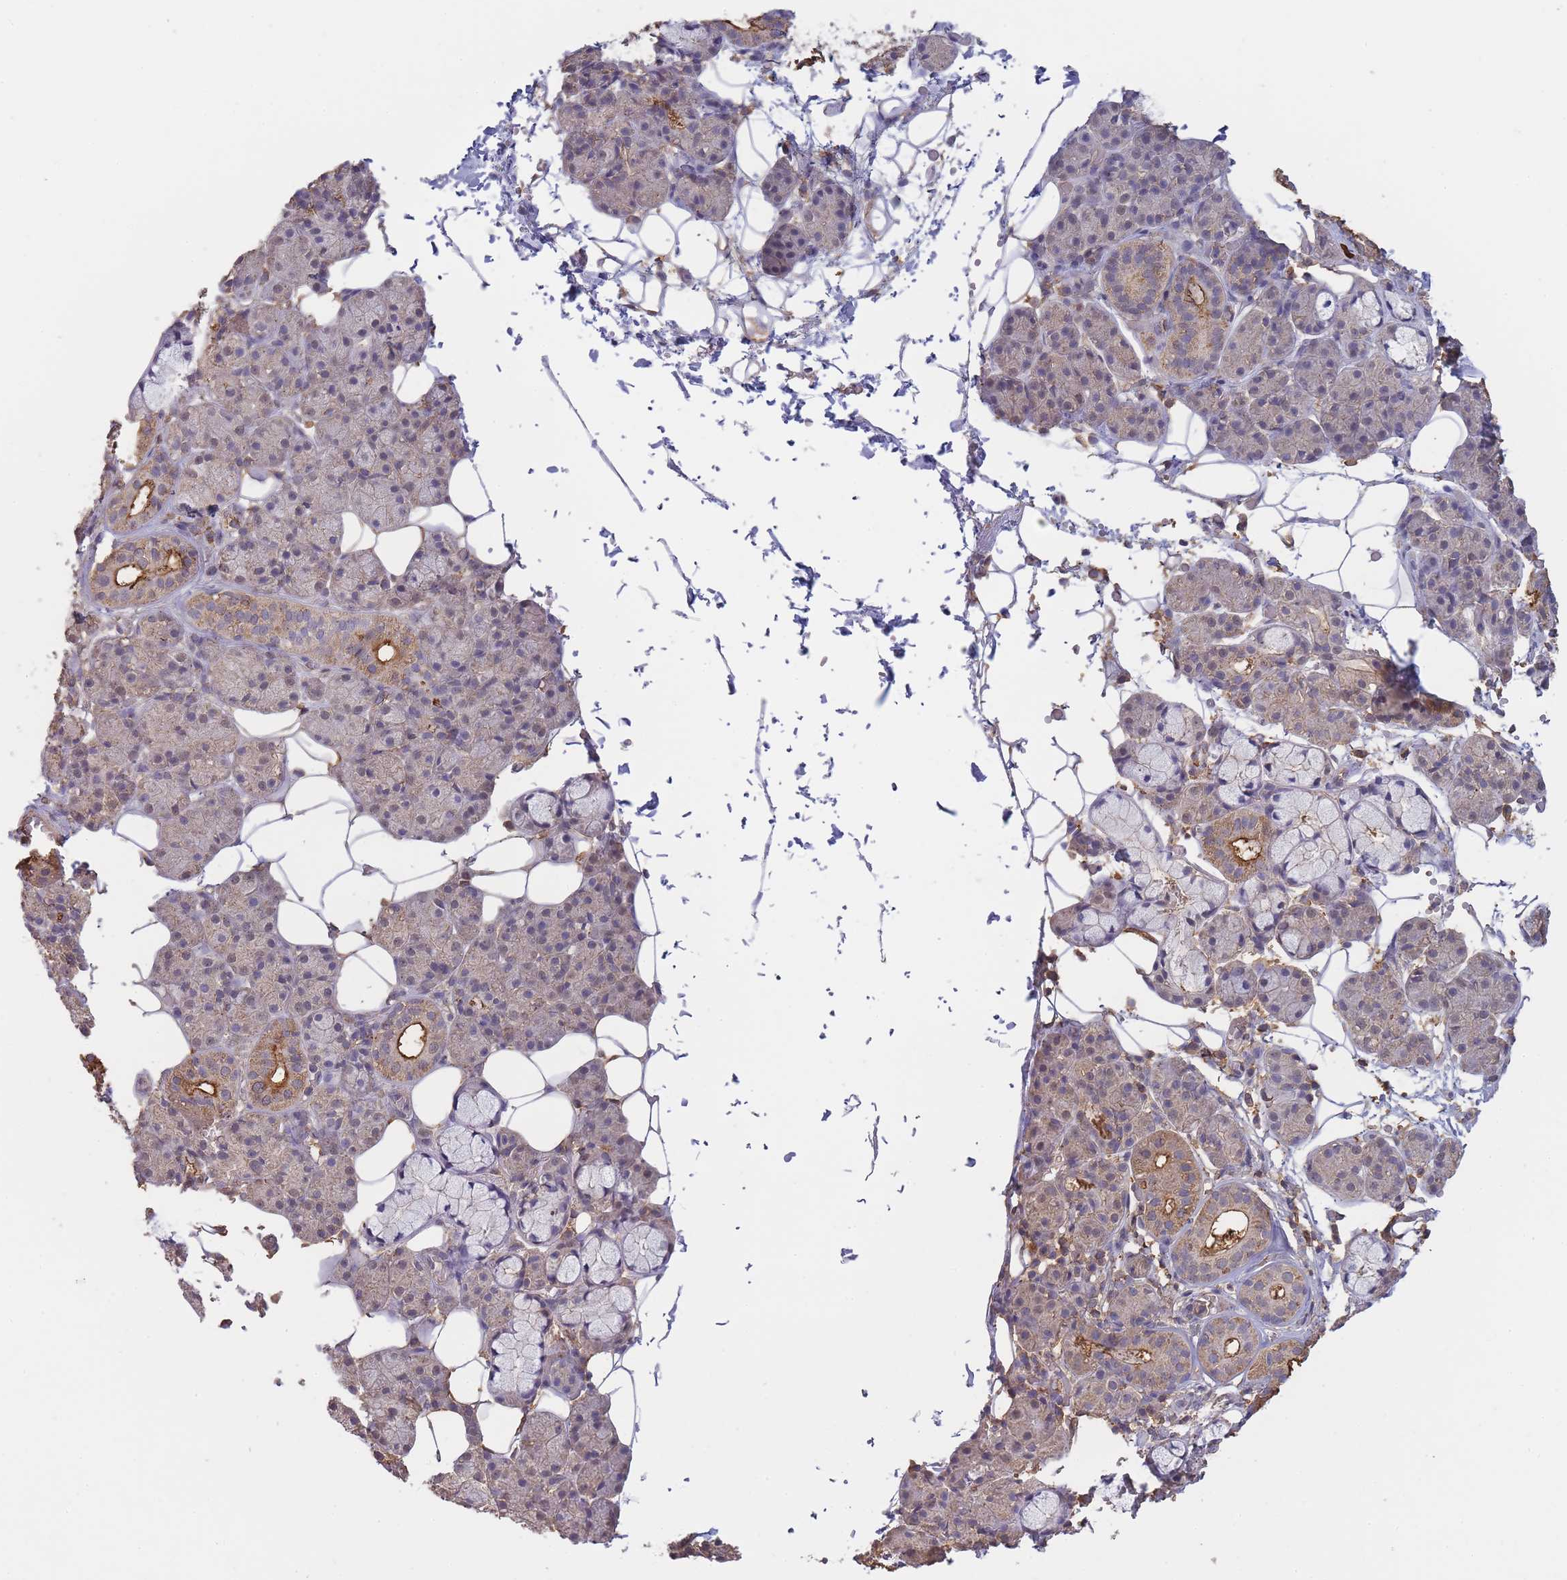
{"staining": {"intensity": "moderate", "quantity": "<25%", "location": "cytoplasmic/membranous"}, "tissue": "salivary gland", "cell_type": "Glandular cells", "image_type": "normal", "snomed": [{"axis": "morphology", "description": "Normal tissue, NOS"}, {"axis": "topography", "description": "Salivary gland"}], "caption": "High-magnification brightfield microscopy of normal salivary gland stained with DAB (brown) and counterstained with hematoxylin (blue). glandular cells exhibit moderate cytoplasmic/membranous expression is seen in about<25% of cells.", "gene": "METRN", "patient": {"sex": "male", "age": 63}}